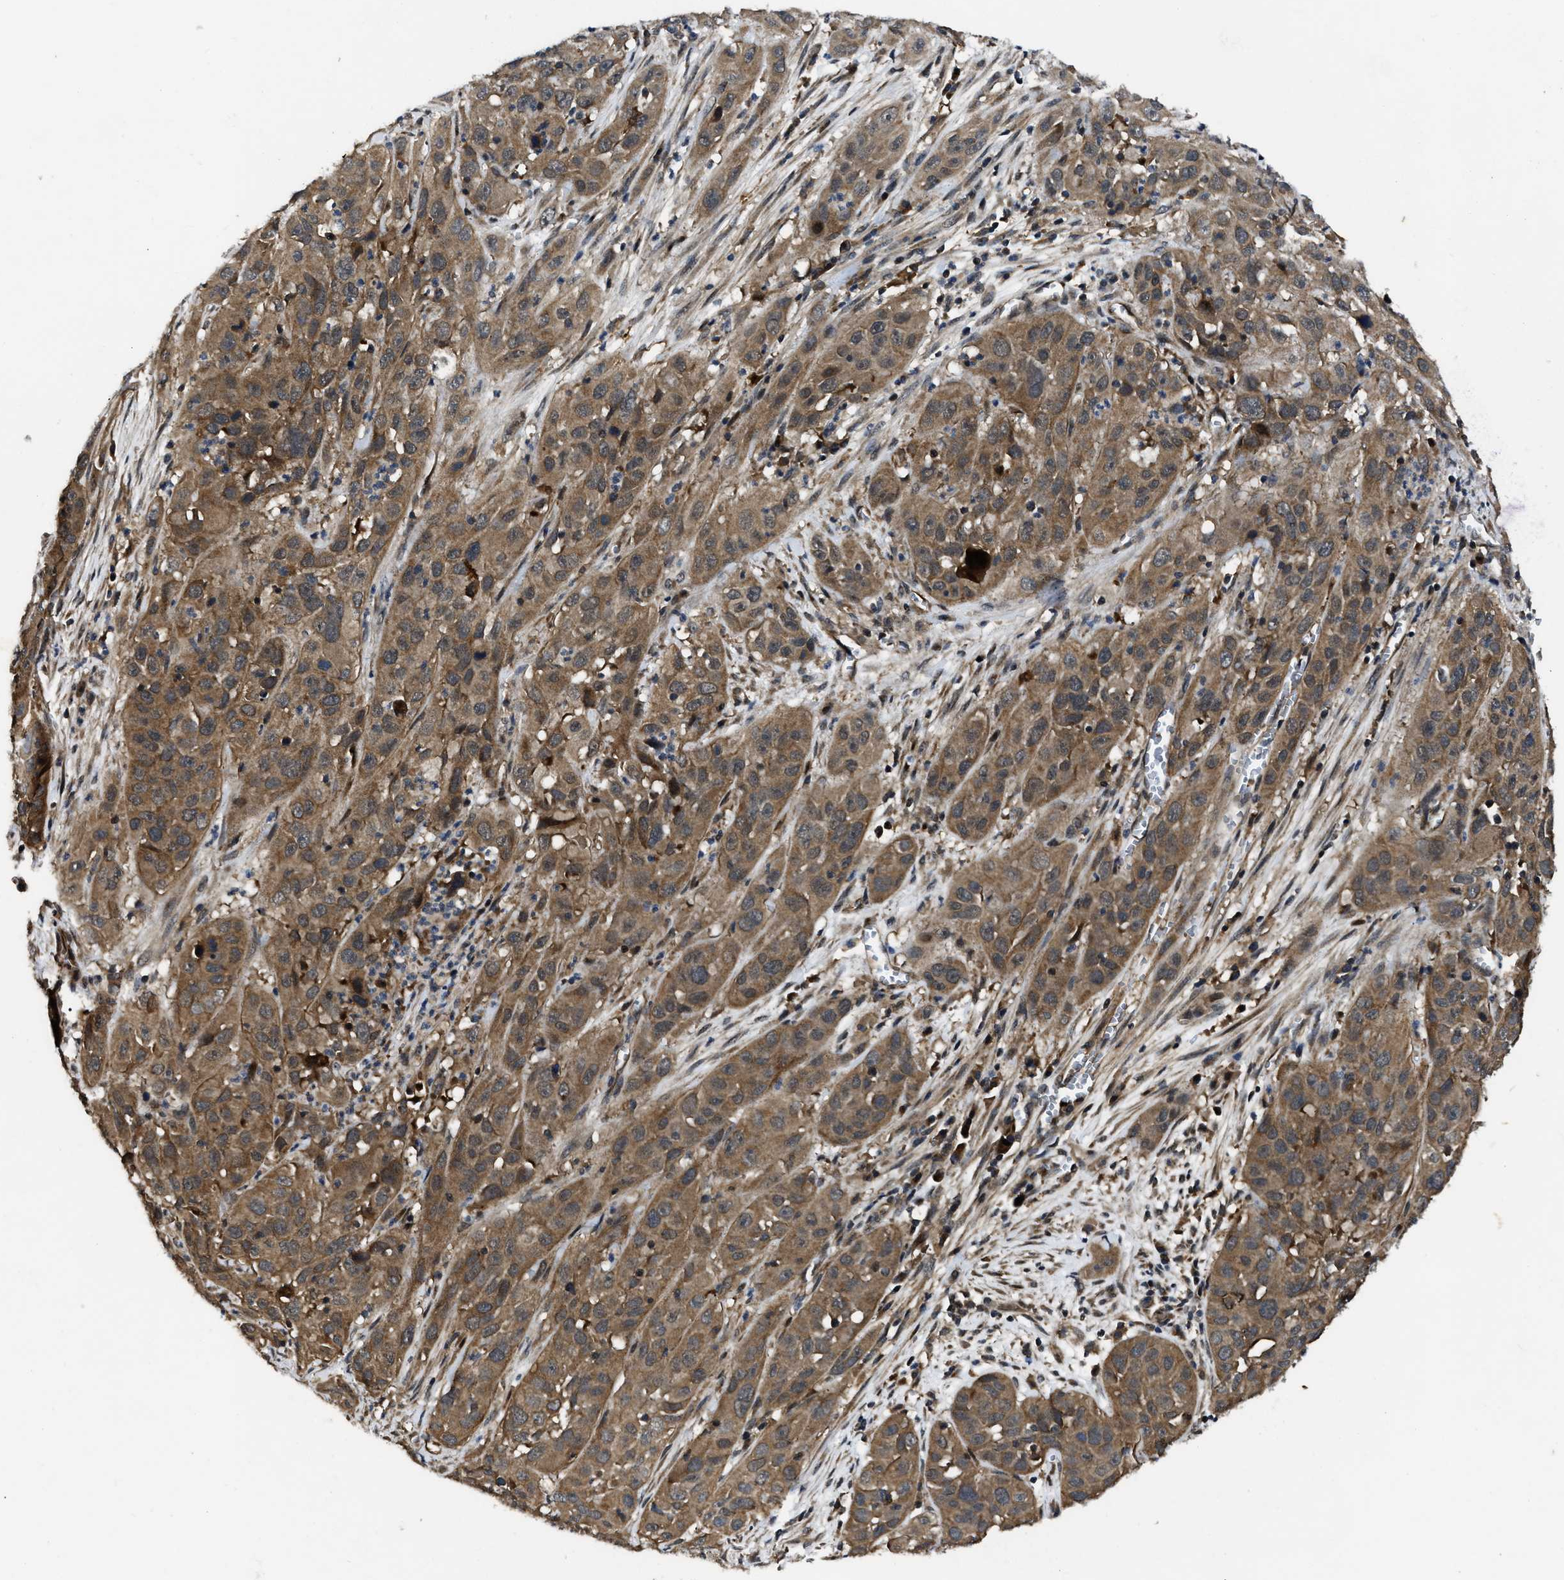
{"staining": {"intensity": "moderate", "quantity": ">75%", "location": "cytoplasmic/membranous"}, "tissue": "cervical cancer", "cell_type": "Tumor cells", "image_type": "cancer", "snomed": [{"axis": "morphology", "description": "Squamous cell carcinoma, NOS"}, {"axis": "topography", "description": "Cervix"}], "caption": "The image demonstrates immunohistochemical staining of cervical squamous cell carcinoma. There is moderate cytoplasmic/membranous expression is present in about >75% of tumor cells.", "gene": "PPWD1", "patient": {"sex": "female", "age": 32}}